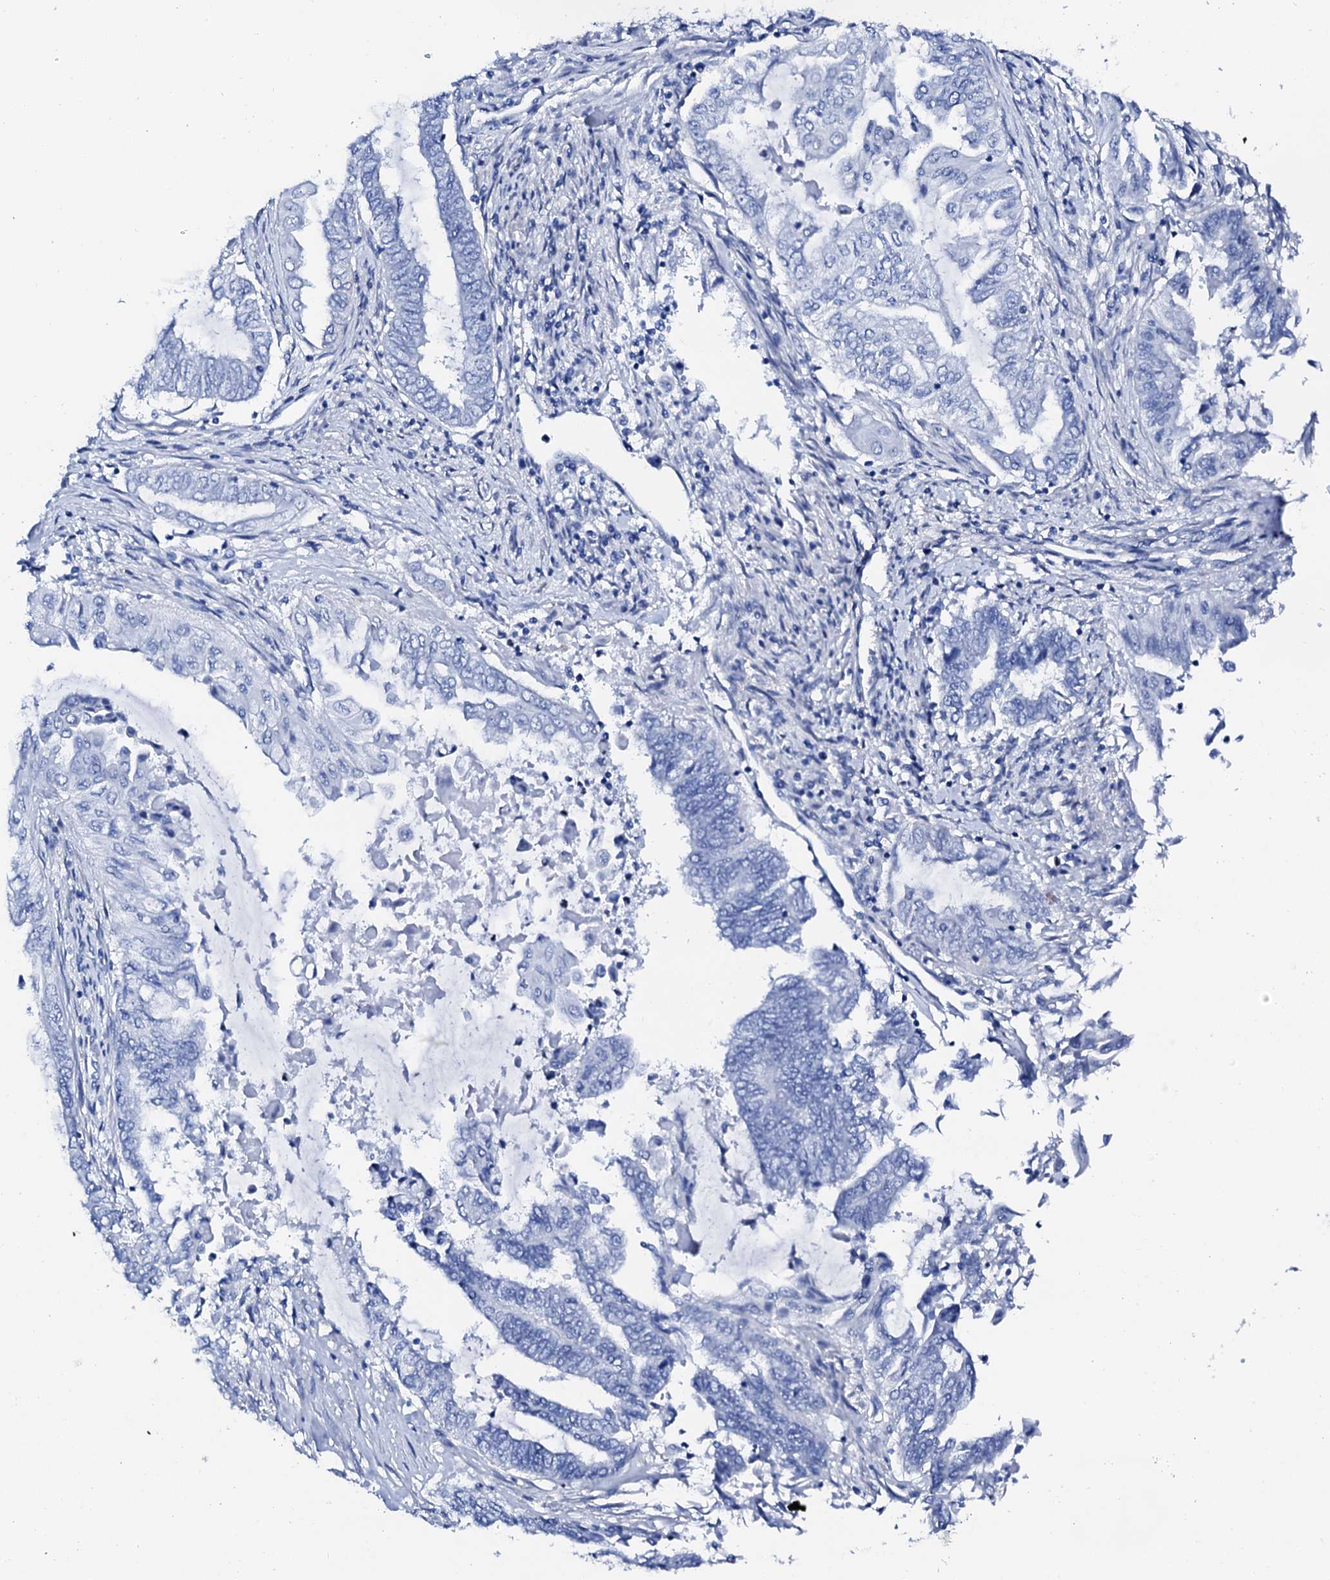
{"staining": {"intensity": "negative", "quantity": "none", "location": "none"}, "tissue": "endometrial cancer", "cell_type": "Tumor cells", "image_type": "cancer", "snomed": [{"axis": "morphology", "description": "Adenocarcinoma, NOS"}, {"axis": "topography", "description": "Uterus"}, {"axis": "topography", "description": "Endometrium"}], "caption": "Micrograph shows no significant protein staining in tumor cells of endometrial cancer. (Stains: DAB (3,3'-diaminobenzidine) immunohistochemistry (IHC) with hematoxylin counter stain, Microscopy: brightfield microscopy at high magnification).", "gene": "NRIP2", "patient": {"sex": "female", "age": 70}}